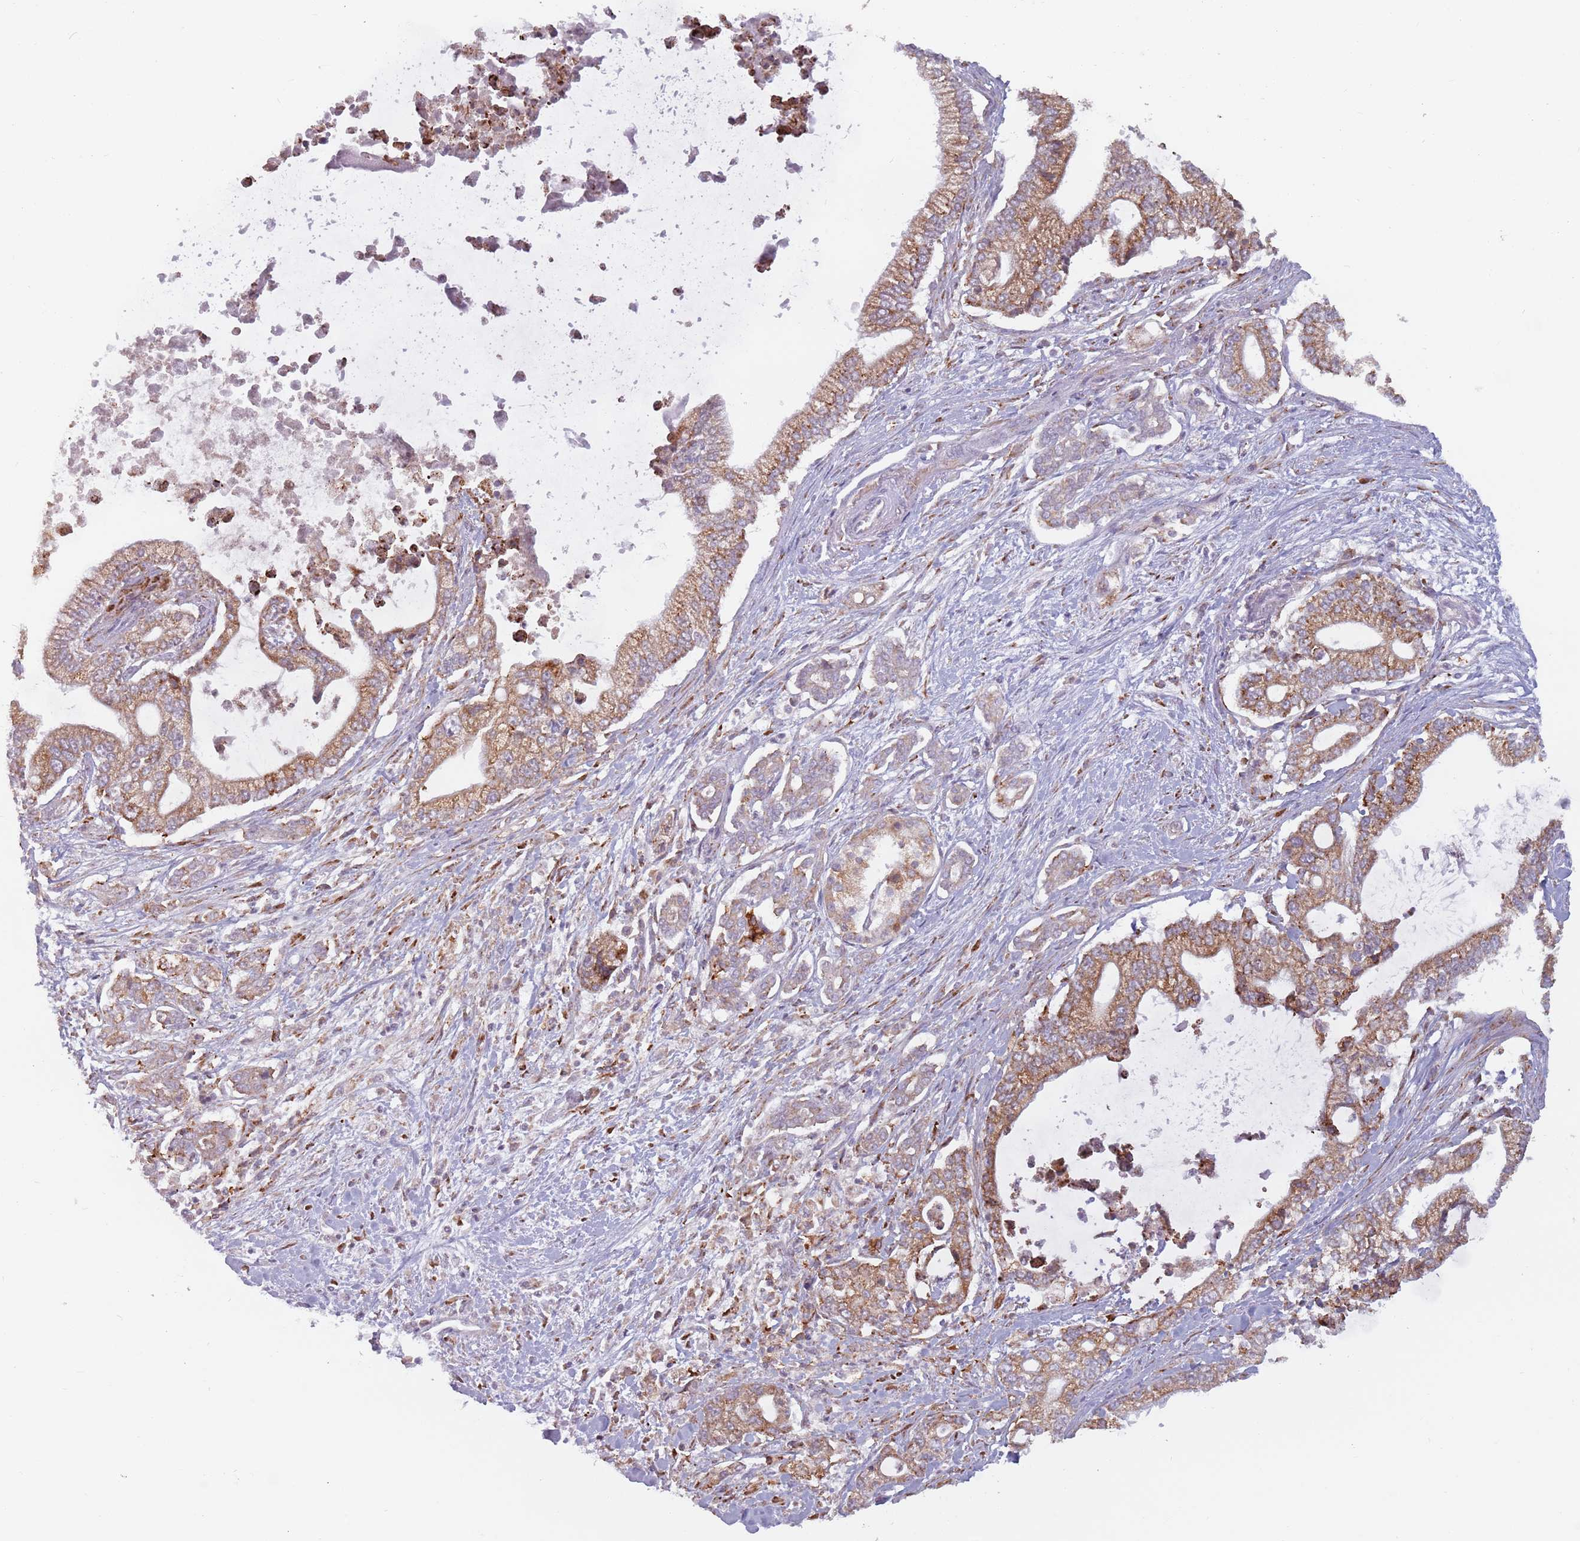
{"staining": {"intensity": "moderate", "quantity": ">75%", "location": "cytoplasmic/membranous"}, "tissue": "pancreatic cancer", "cell_type": "Tumor cells", "image_type": "cancer", "snomed": [{"axis": "morphology", "description": "Adenocarcinoma, NOS"}, {"axis": "topography", "description": "Pancreas"}], "caption": "Pancreatic cancer (adenocarcinoma) stained with a protein marker reveals moderate staining in tumor cells.", "gene": "RPS9", "patient": {"sex": "male", "age": 69}}